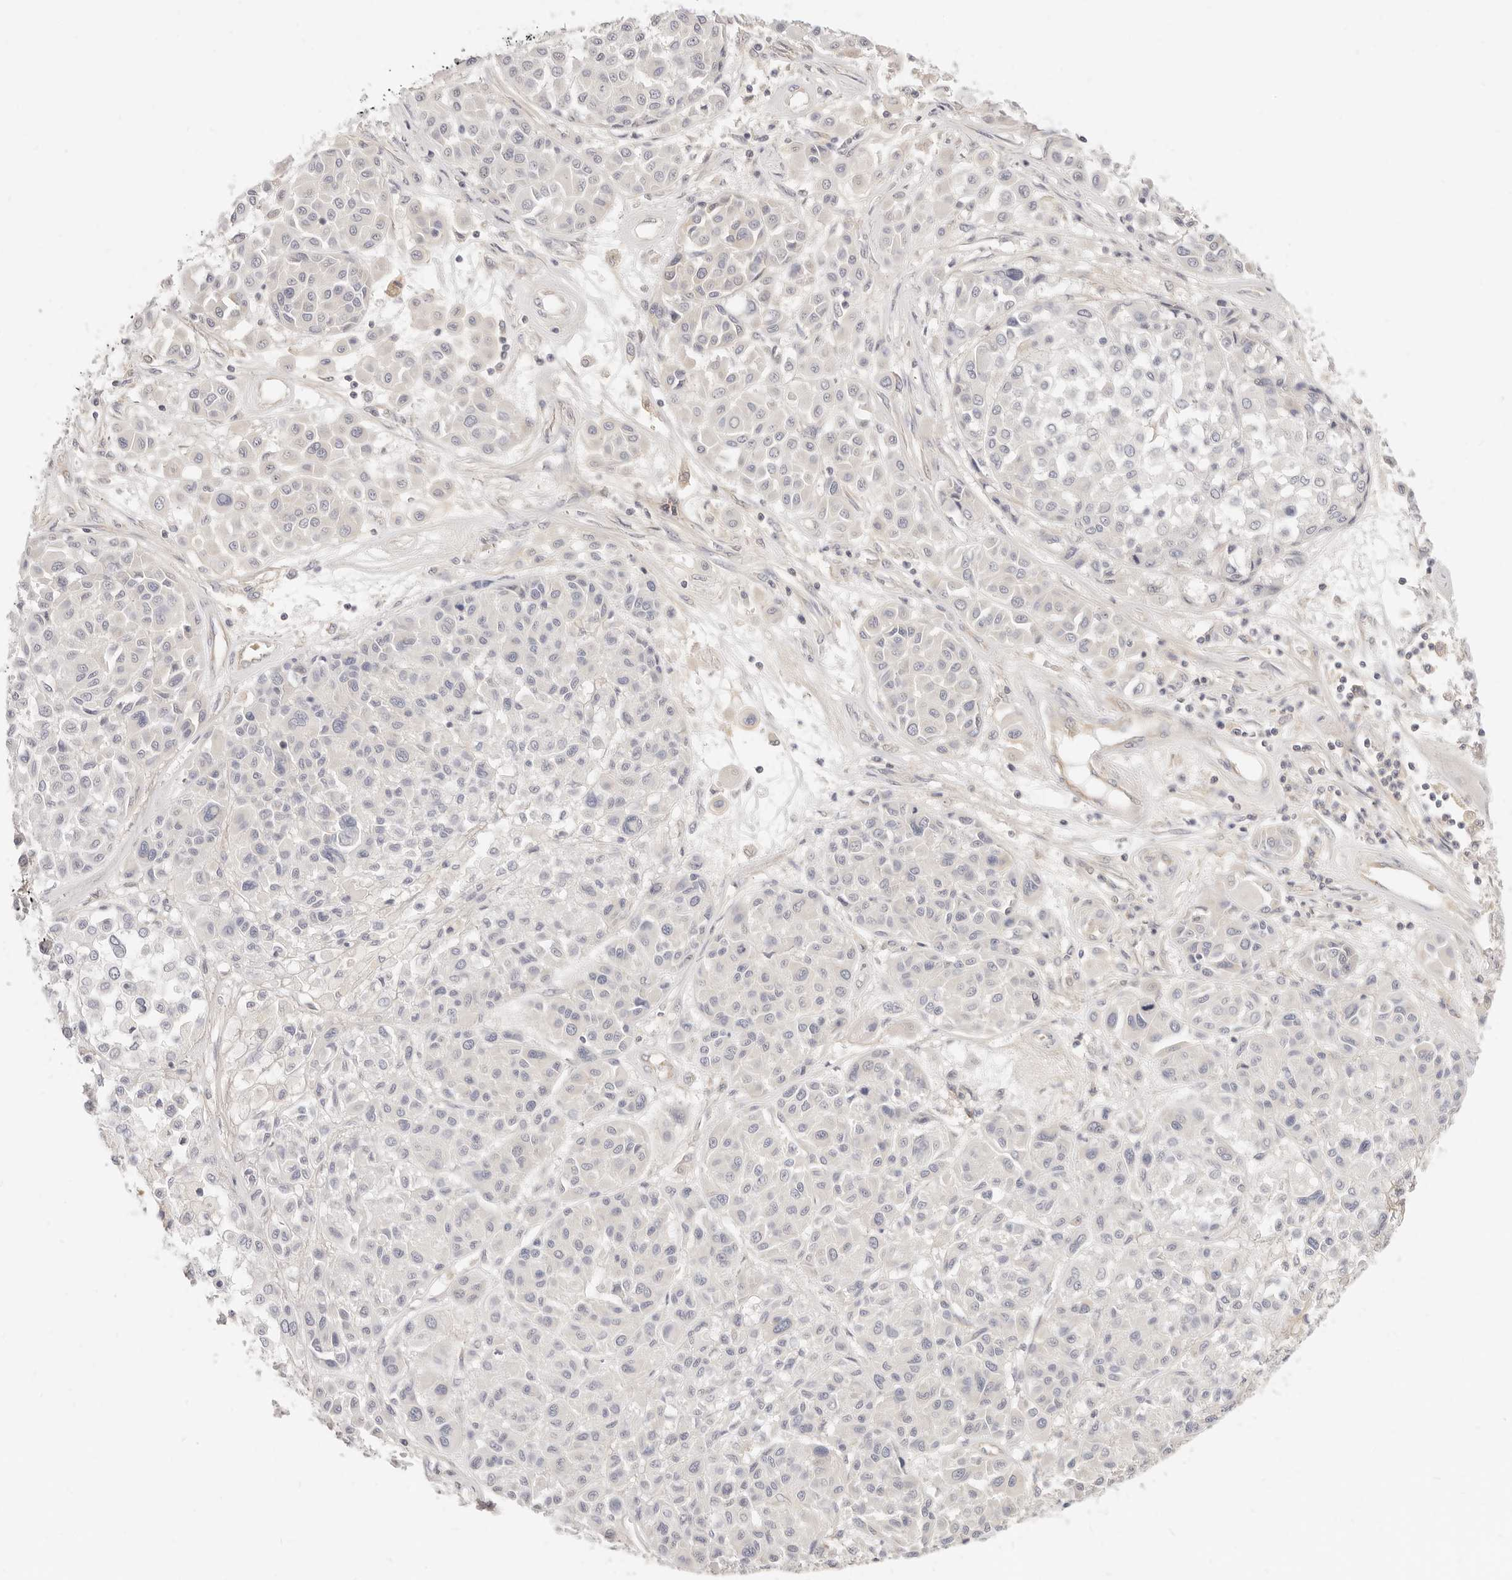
{"staining": {"intensity": "negative", "quantity": "none", "location": "none"}, "tissue": "melanoma", "cell_type": "Tumor cells", "image_type": "cancer", "snomed": [{"axis": "morphology", "description": "Malignant melanoma, Metastatic site"}, {"axis": "topography", "description": "Soft tissue"}], "caption": "Protein analysis of malignant melanoma (metastatic site) demonstrates no significant positivity in tumor cells.", "gene": "LTB4R2", "patient": {"sex": "male", "age": 41}}